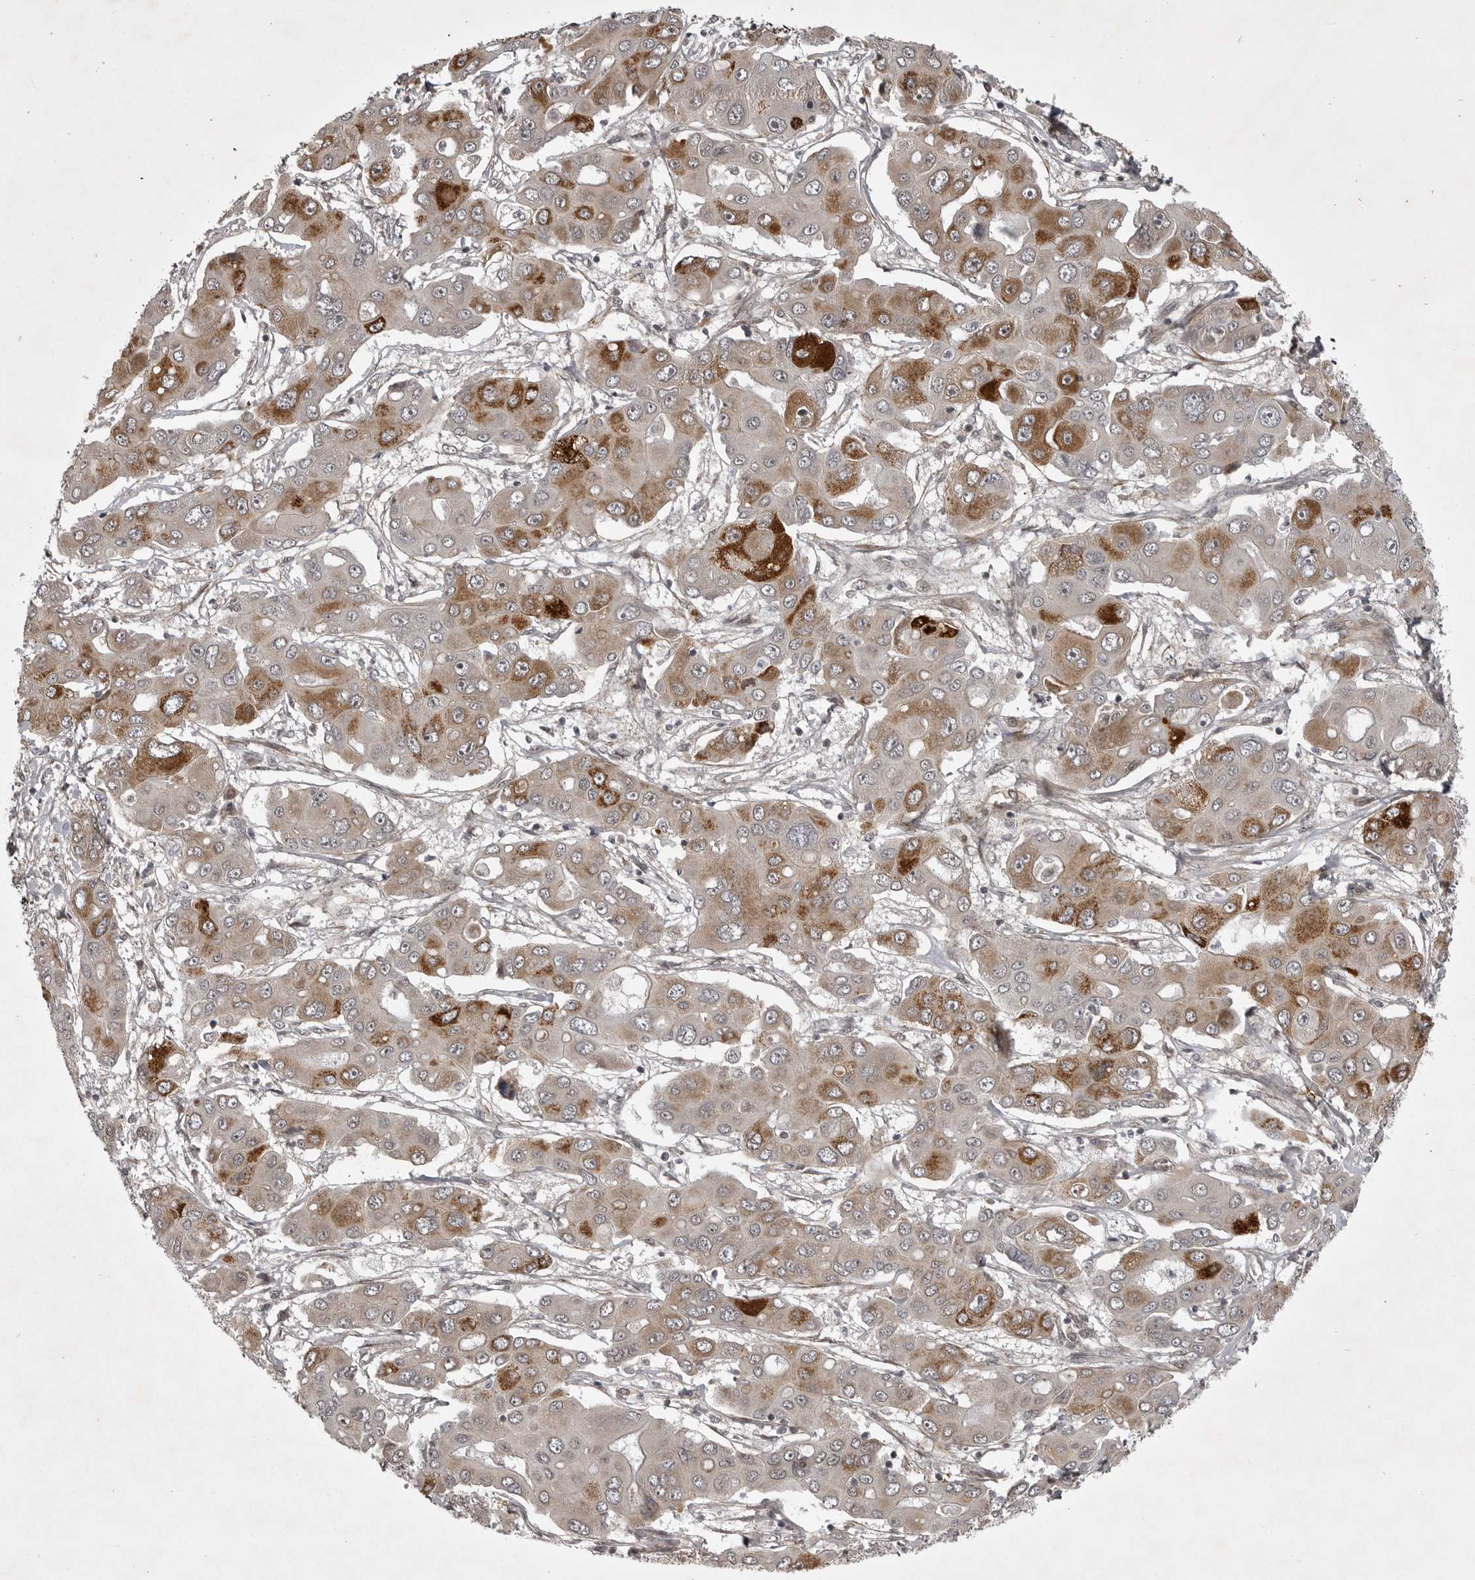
{"staining": {"intensity": "strong", "quantity": "<25%", "location": "cytoplasmic/membranous"}, "tissue": "liver cancer", "cell_type": "Tumor cells", "image_type": "cancer", "snomed": [{"axis": "morphology", "description": "Cholangiocarcinoma"}, {"axis": "topography", "description": "Liver"}], "caption": "Immunohistochemistry (IHC) micrograph of human liver cholangiocarcinoma stained for a protein (brown), which reveals medium levels of strong cytoplasmic/membranous expression in approximately <25% of tumor cells.", "gene": "SNX16", "patient": {"sex": "male", "age": 67}}